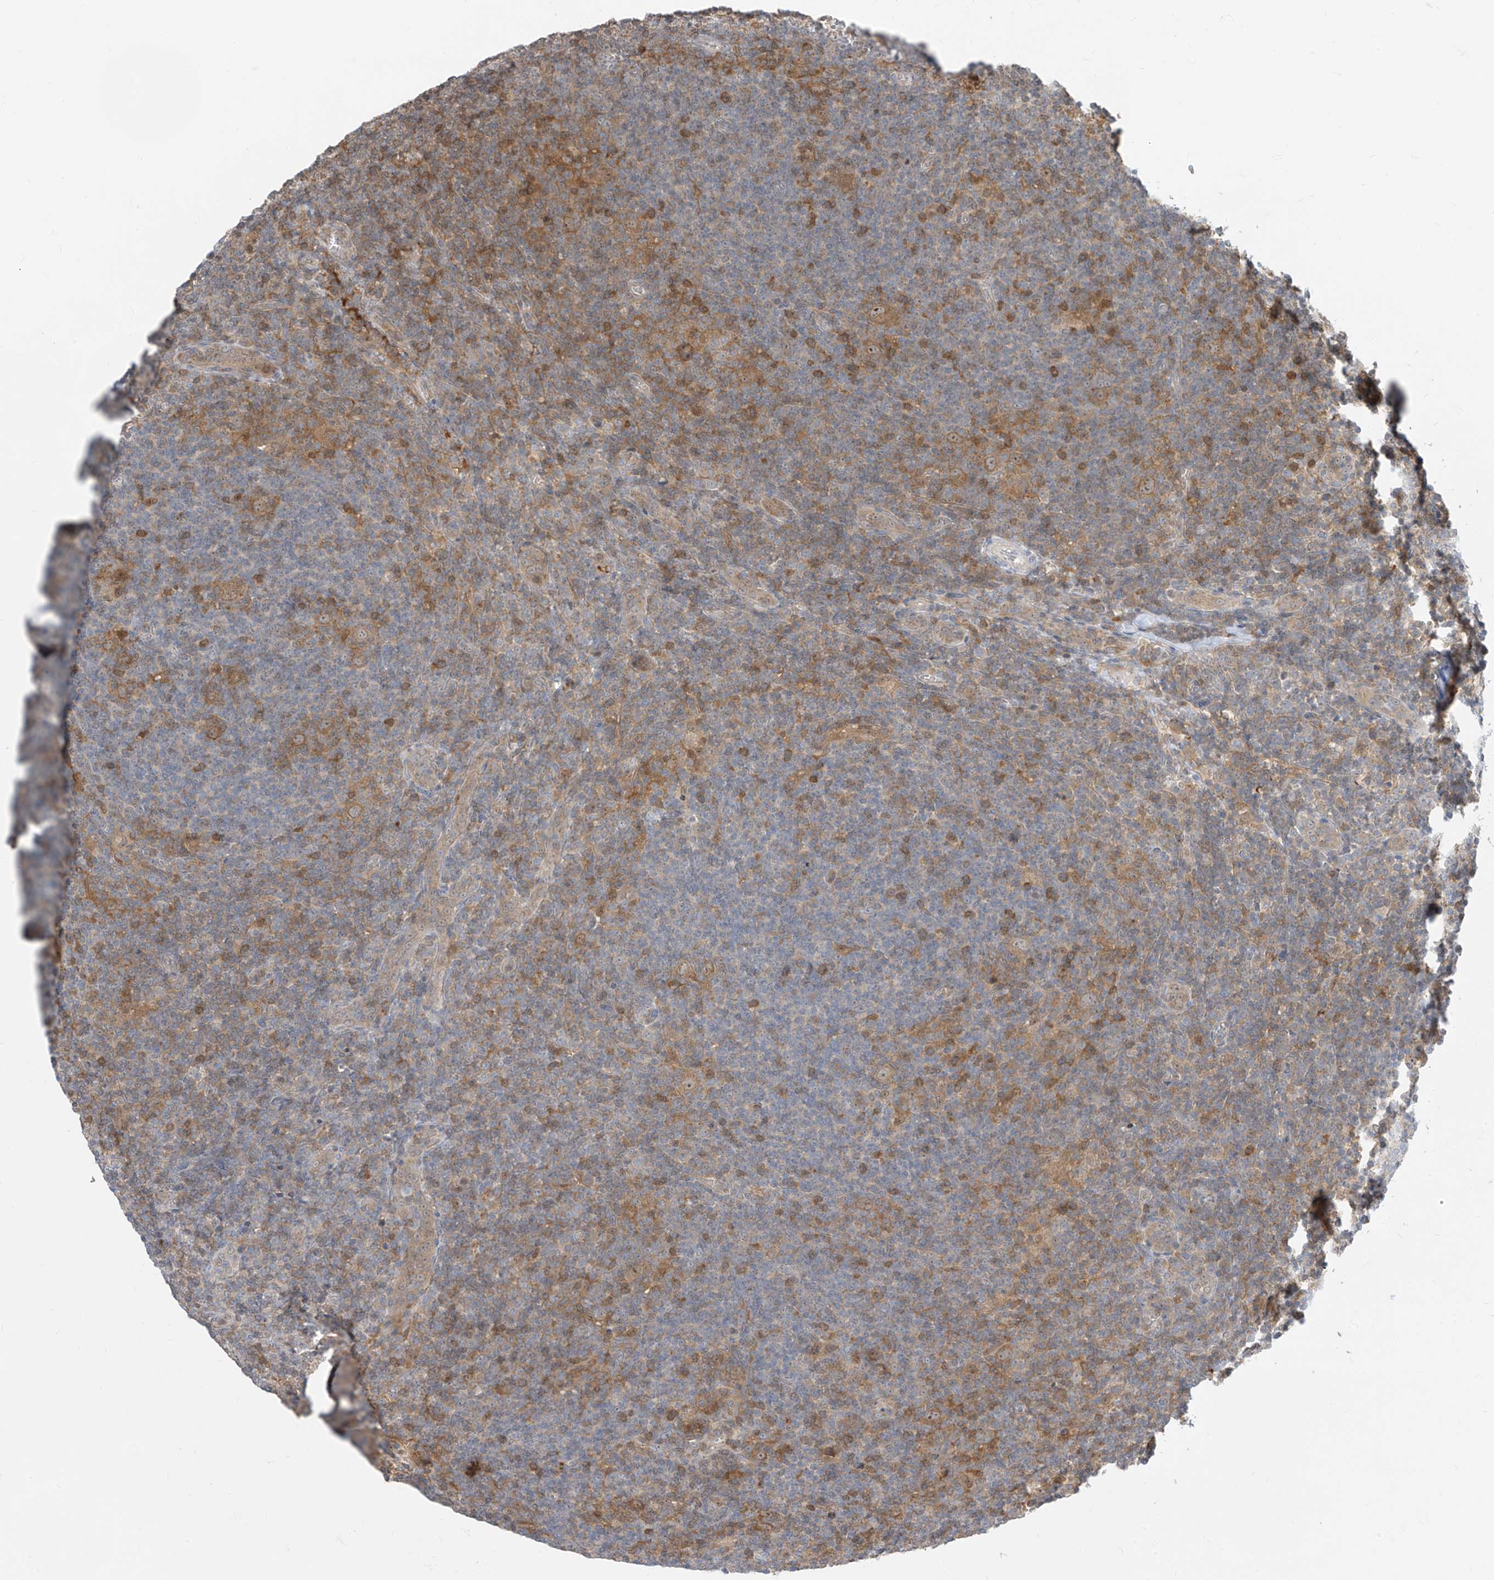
{"staining": {"intensity": "moderate", "quantity": ">75%", "location": "cytoplasmic/membranous,nuclear"}, "tissue": "lymphoma", "cell_type": "Tumor cells", "image_type": "cancer", "snomed": [{"axis": "morphology", "description": "Hodgkin's disease, NOS"}, {"axis": "topography", "description": "Lymph node"}], "caption": "This micrograph shows lymphoma stained with immunohistochemistry (IHC) to label a protein in brown. The cytoplasmic/membranous and nuclear of tumor cells show moderate positivity for the protein. Nuclei are counter-stained blue.", "gene": "TTC38", "patient": {"sex": "female", "age": 57}}